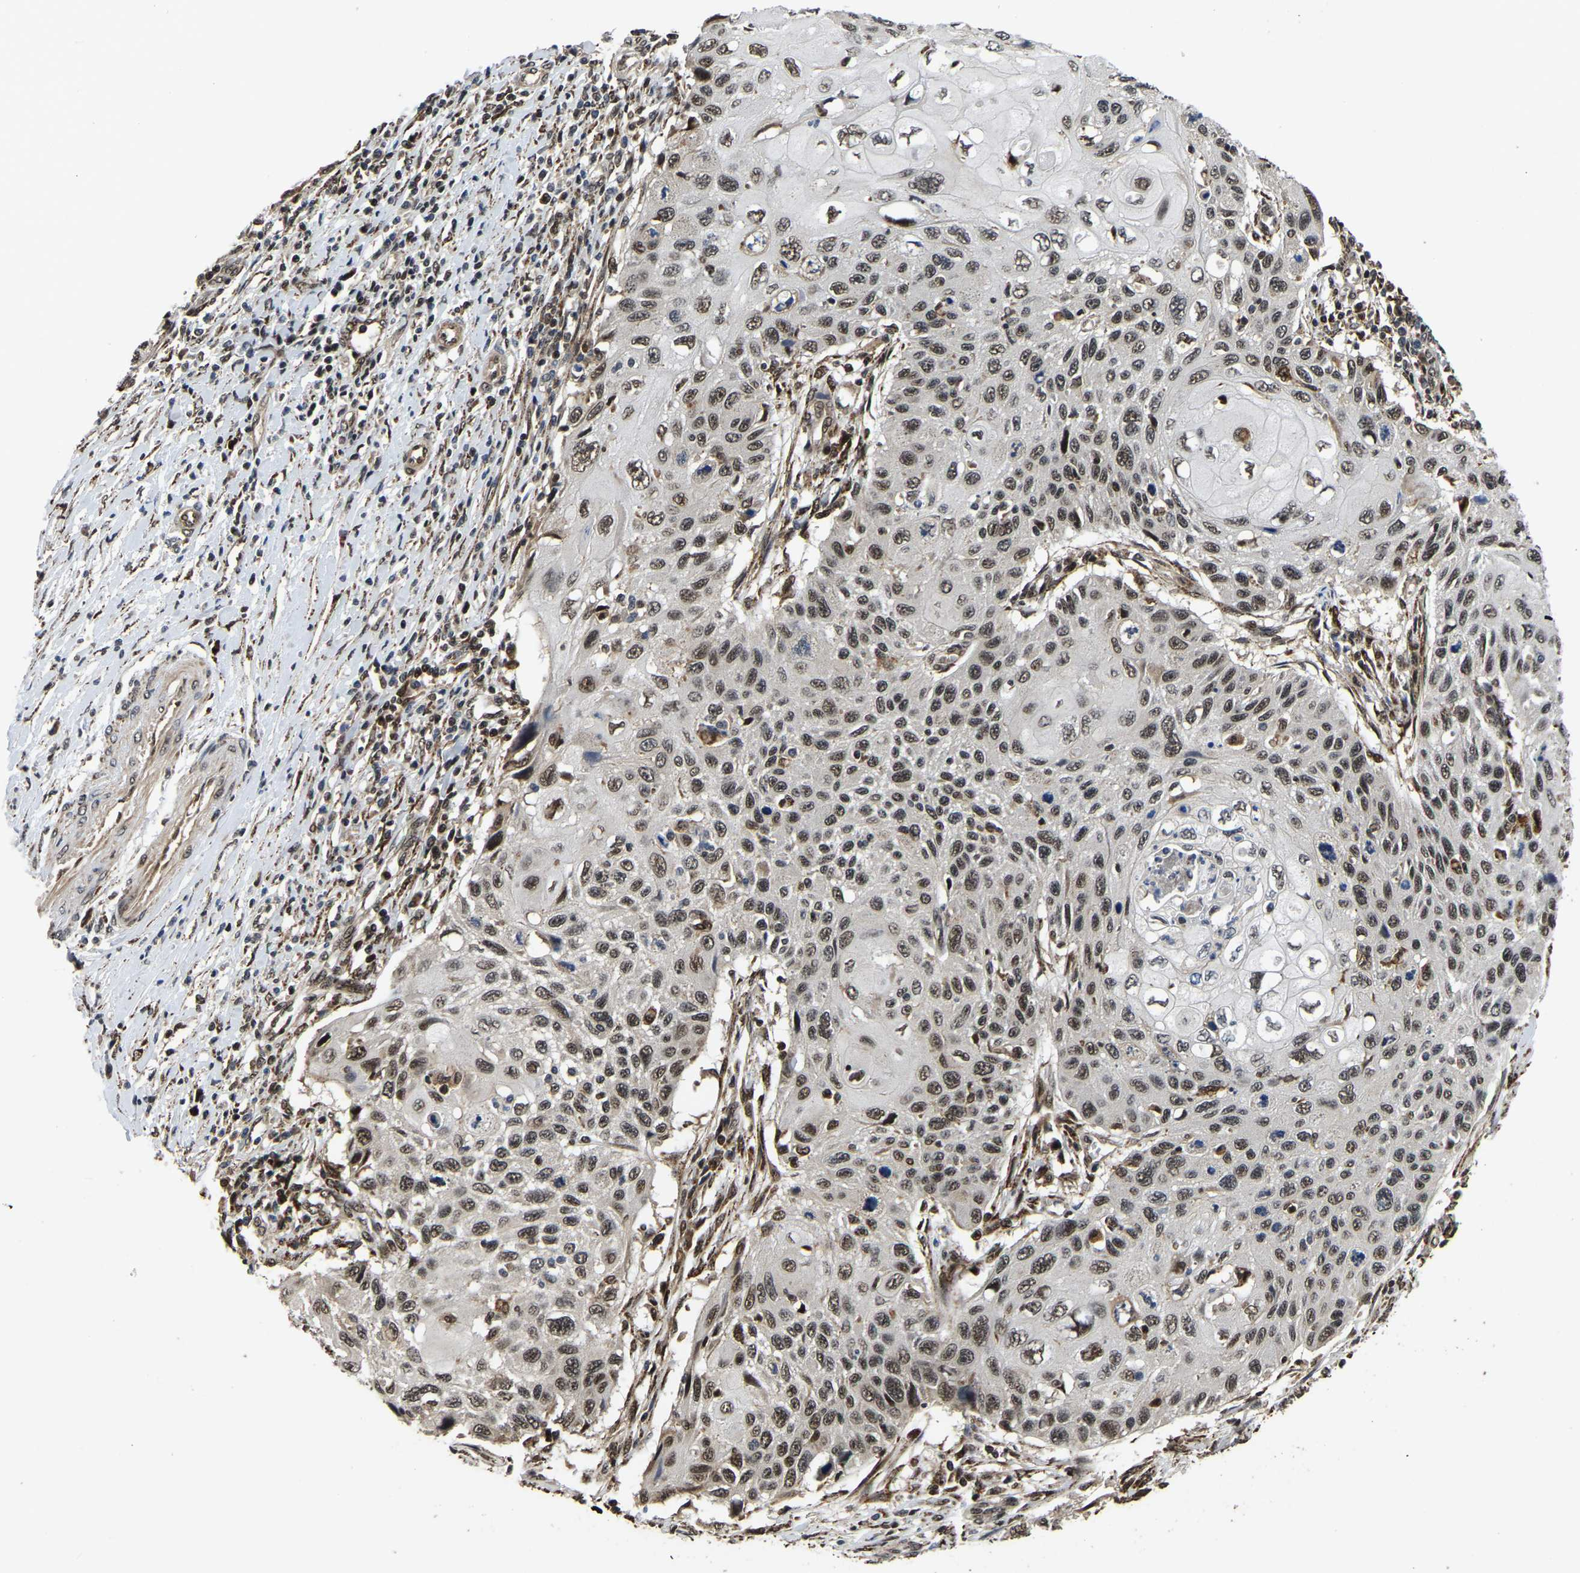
{"staining": {"intensity": "moderate", "quantity": ">75%", "location": "nuclear"}, "tissue": "cervical cancer", "cell_type": "Tumor cells", "image_type": "cancer", "snomed": [{"axis": "morphology", "description": "Squamous cell carcinoma, NOS"}, {"axis": "topography", "description": "Cervix"}], "caption": "Protein expression analysis of squamous cell carcinoma (cervical) demonstrates moderate nuclear staining in about >75% of tumor cells.", "gene": "CIAO1", "patient": {"sex": "female", "age": 70}}